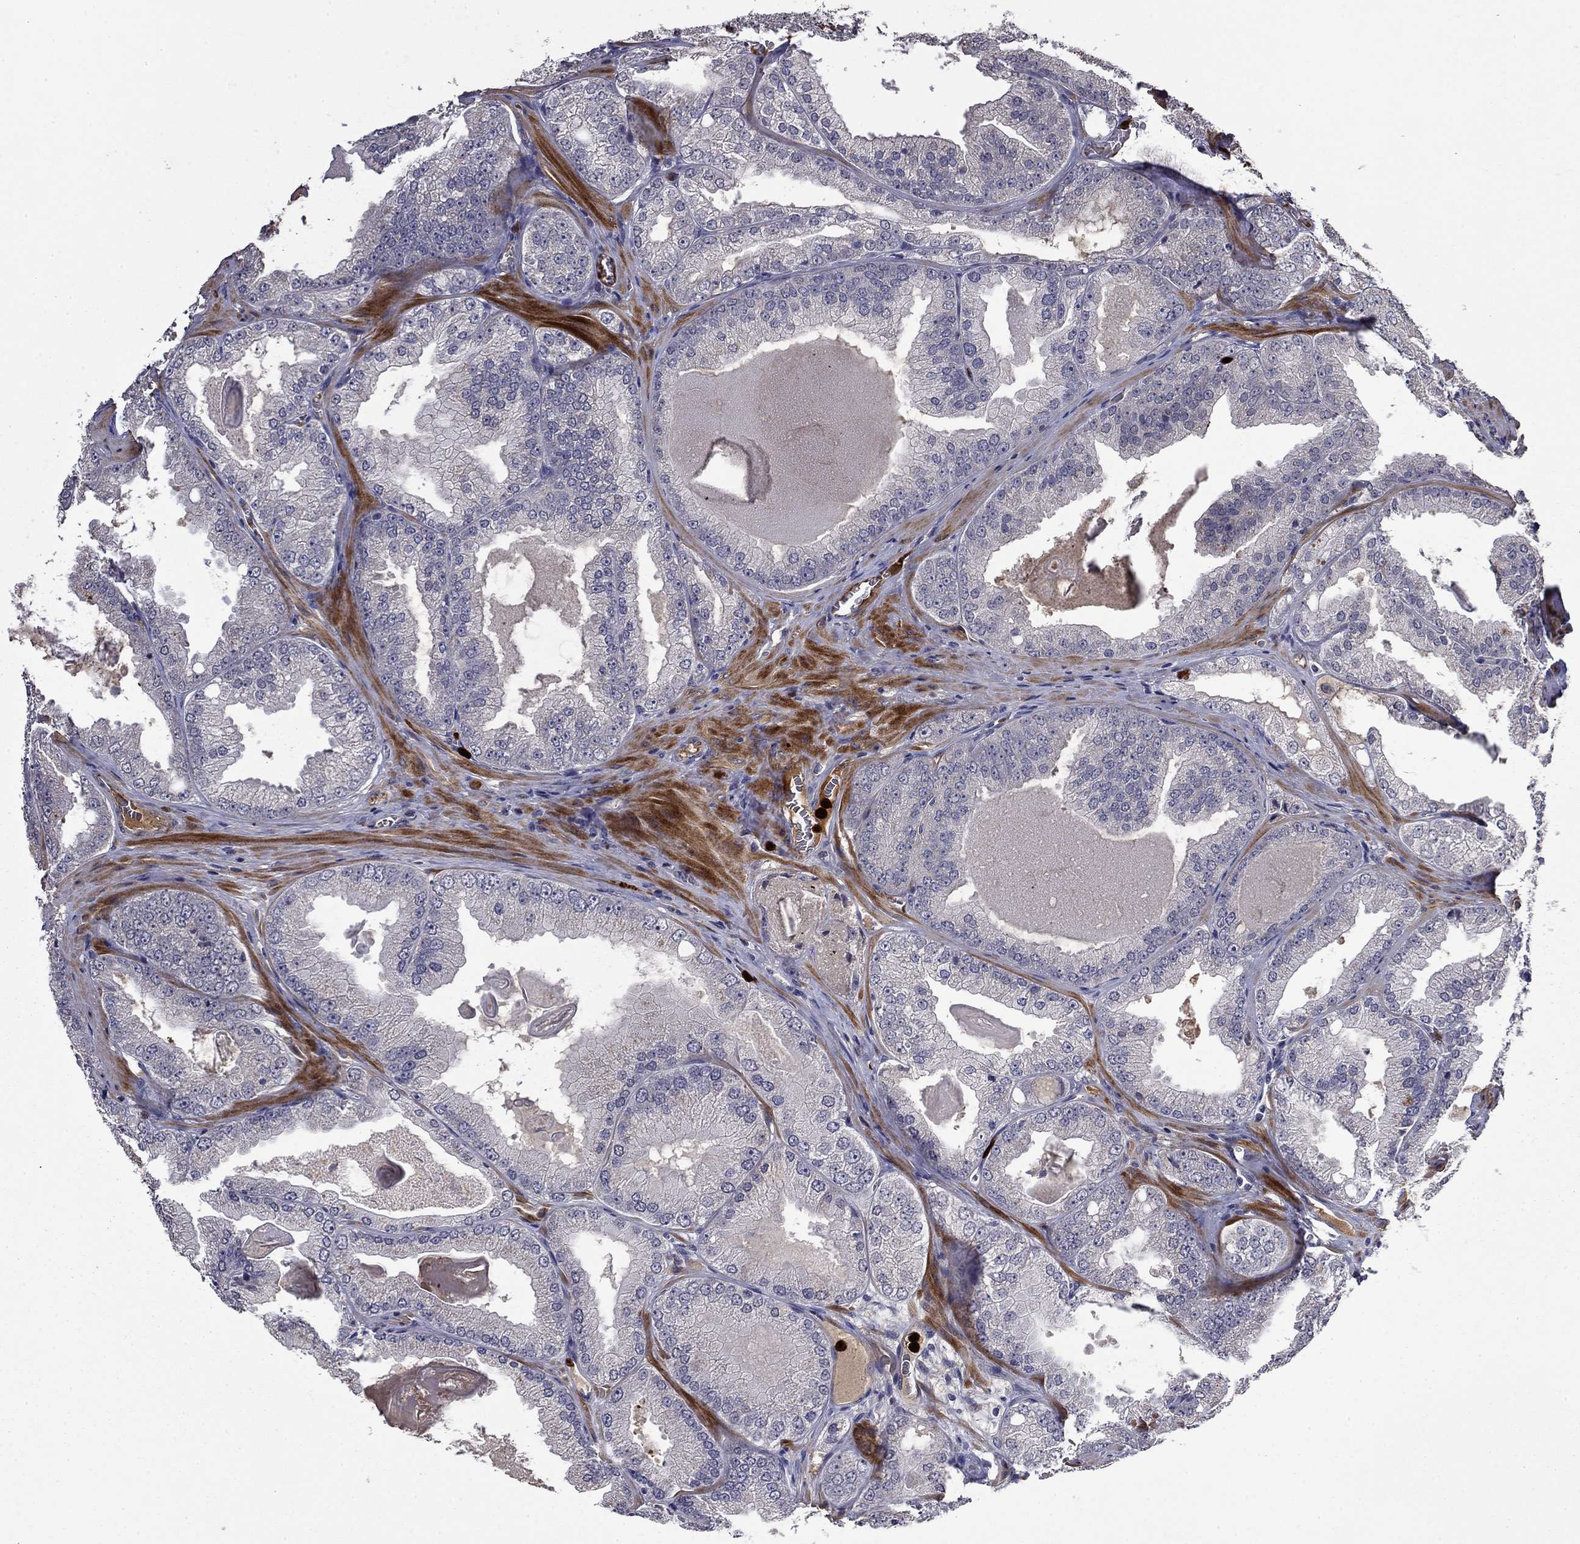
{"staining": {"intensity": "negative", "quantity": "none", "location": "none"}, "tissue": "prostate cancer", "cell_type": "Tumor cells", "image_type": "cancer", "snomed": [{"axis": "morphology", "description": "Adenocarcinoma, Low grade"}, {"axis": "topography", "description": "Prostate"}], "caption": "Tumor cells show no significant protein positivity in prostate cancer.", "gene": "SATB1", "patient": {"sex": "male", "age": 72}}